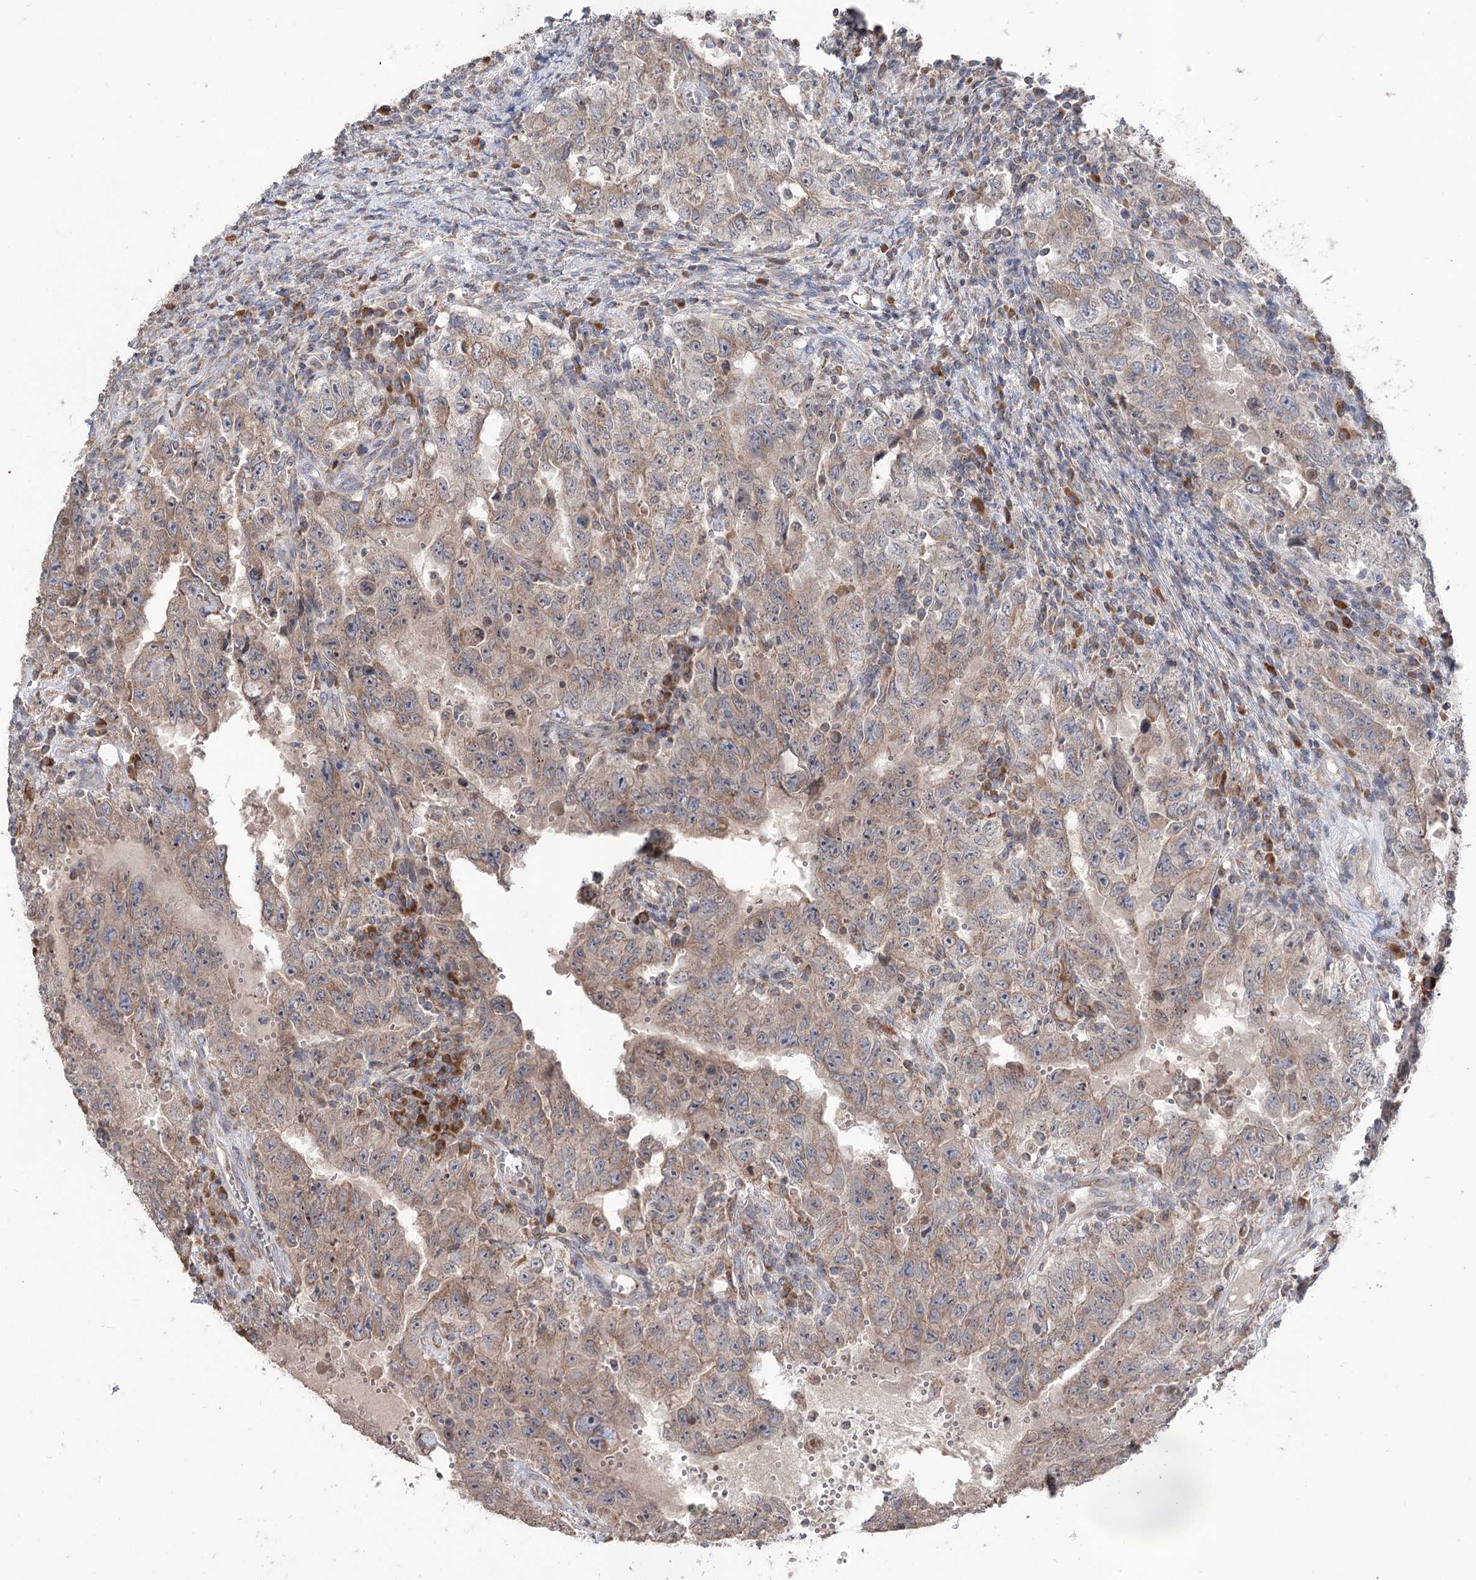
{"staining": {"intensity": "weak", "quantity": "25%-75%", "location": "cytoplasmic/membranous"}, "tissue": "testis cancer", "cell_type": "Tumor cells", "image_type": "cancer", "snomed": [{"axis": "morphology", "description": "Carcinoma, Embryonal, NOS"}, {"axis": "topography", "description": "Testis"}], "caption": "Human embryonal carcinoma (testis) stained for a protein (brown) exhibits weak cytoplasmic/membranous positive expression in about 25%-75% of tumor cells.", "gene": "STT3B", "patient": {"sex": "male", "age": 26}}